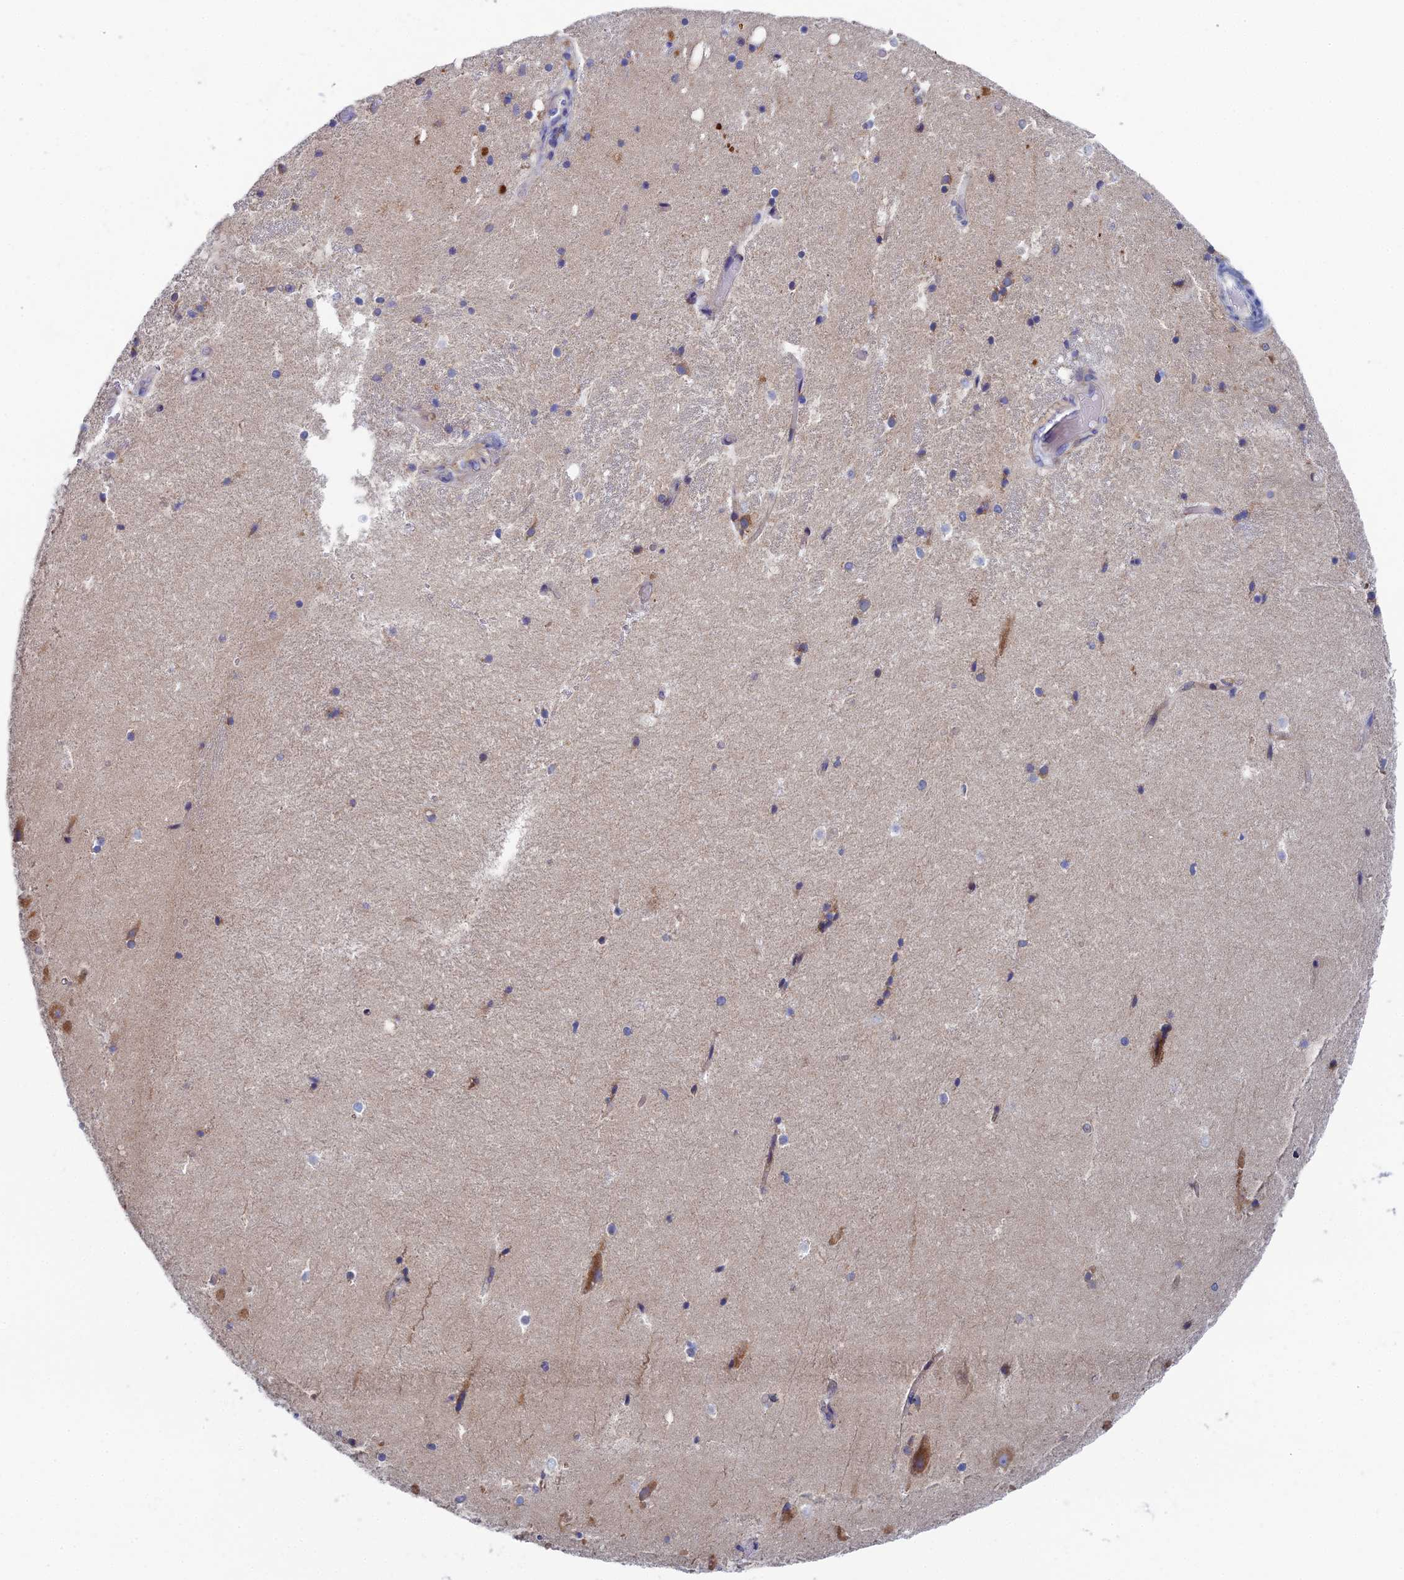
{"staining": {"intensity": "weak", "quantity": "<25%", "location": "cytoplasmic/membranous"}, "tissue": "hippocampus", "cell_type": "Glial cells", "image_type": "normal", "snomed": [{"axis": "morphology", "description": "Normal tissue, NOS"}, {"axis": "topography", "description": "Hippocampus"}], "caption": "Histopathology image shows no protein expression in glial cells of benign hippocampus.", "gene": "CLCN3", "patient": {"sex": "female", "age": 52}}